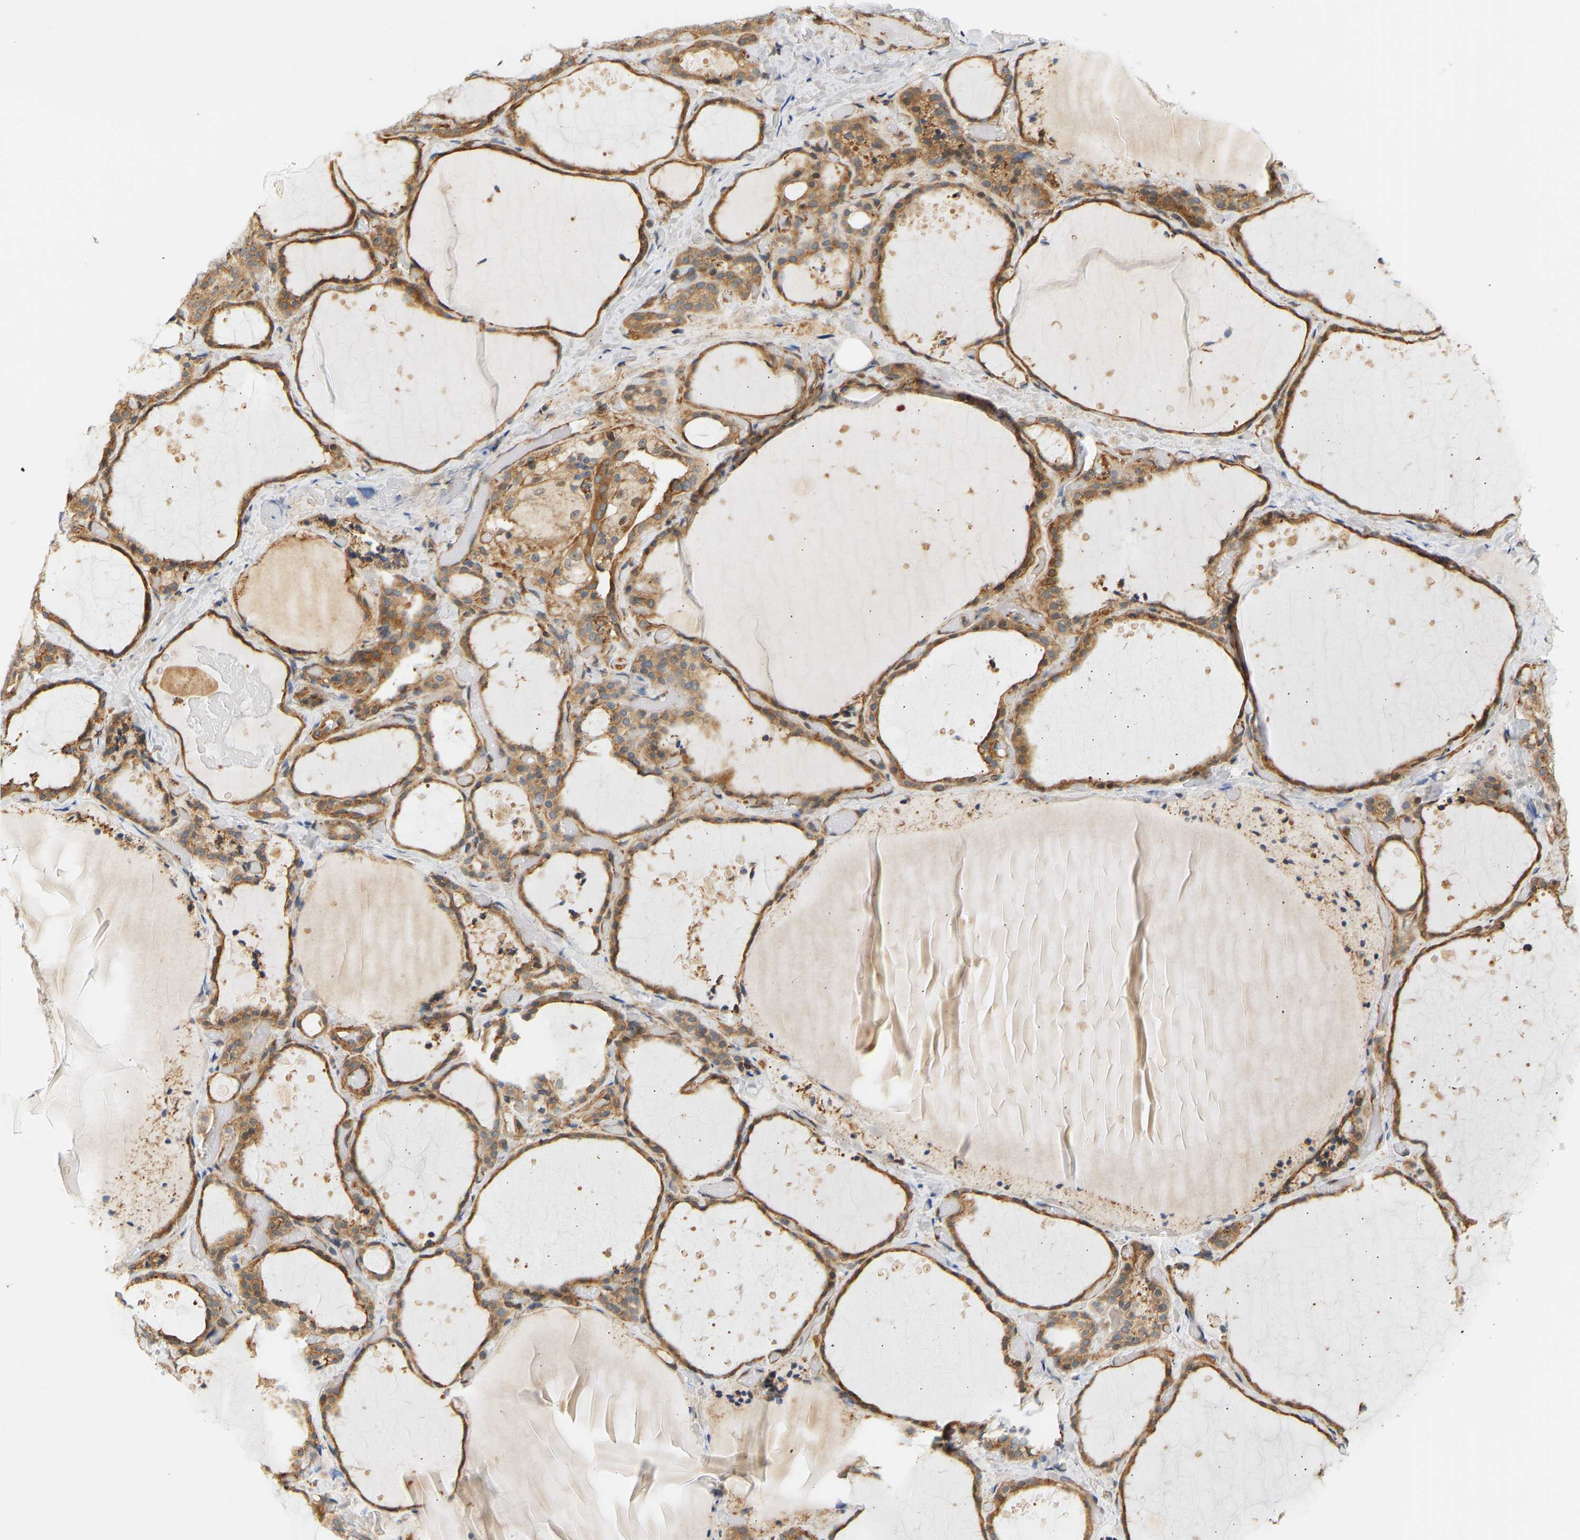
{"staining": {"intensity": "moderate", "quantity": ">75%", "location": "cytoplasmic/membranous"}, "tissue": "thyroid gland", "cell_type": "Glandular cells", "image_type": "normal", "snomed": [{"axis": "morphology", "description": "Normal tissue, NOS"}, {"axis": "topography", "description": "Thyroid gland"}], "caption": "A high-resolution micrograph shows immunohistochemistry (IHC) staining of normal thyroid gland, which exhibits moderate cytoplasmic/membranous expression in about >75% of glandular cells.", "gene": "CEP57", "patient": {"sex": "female", "age": 44}}